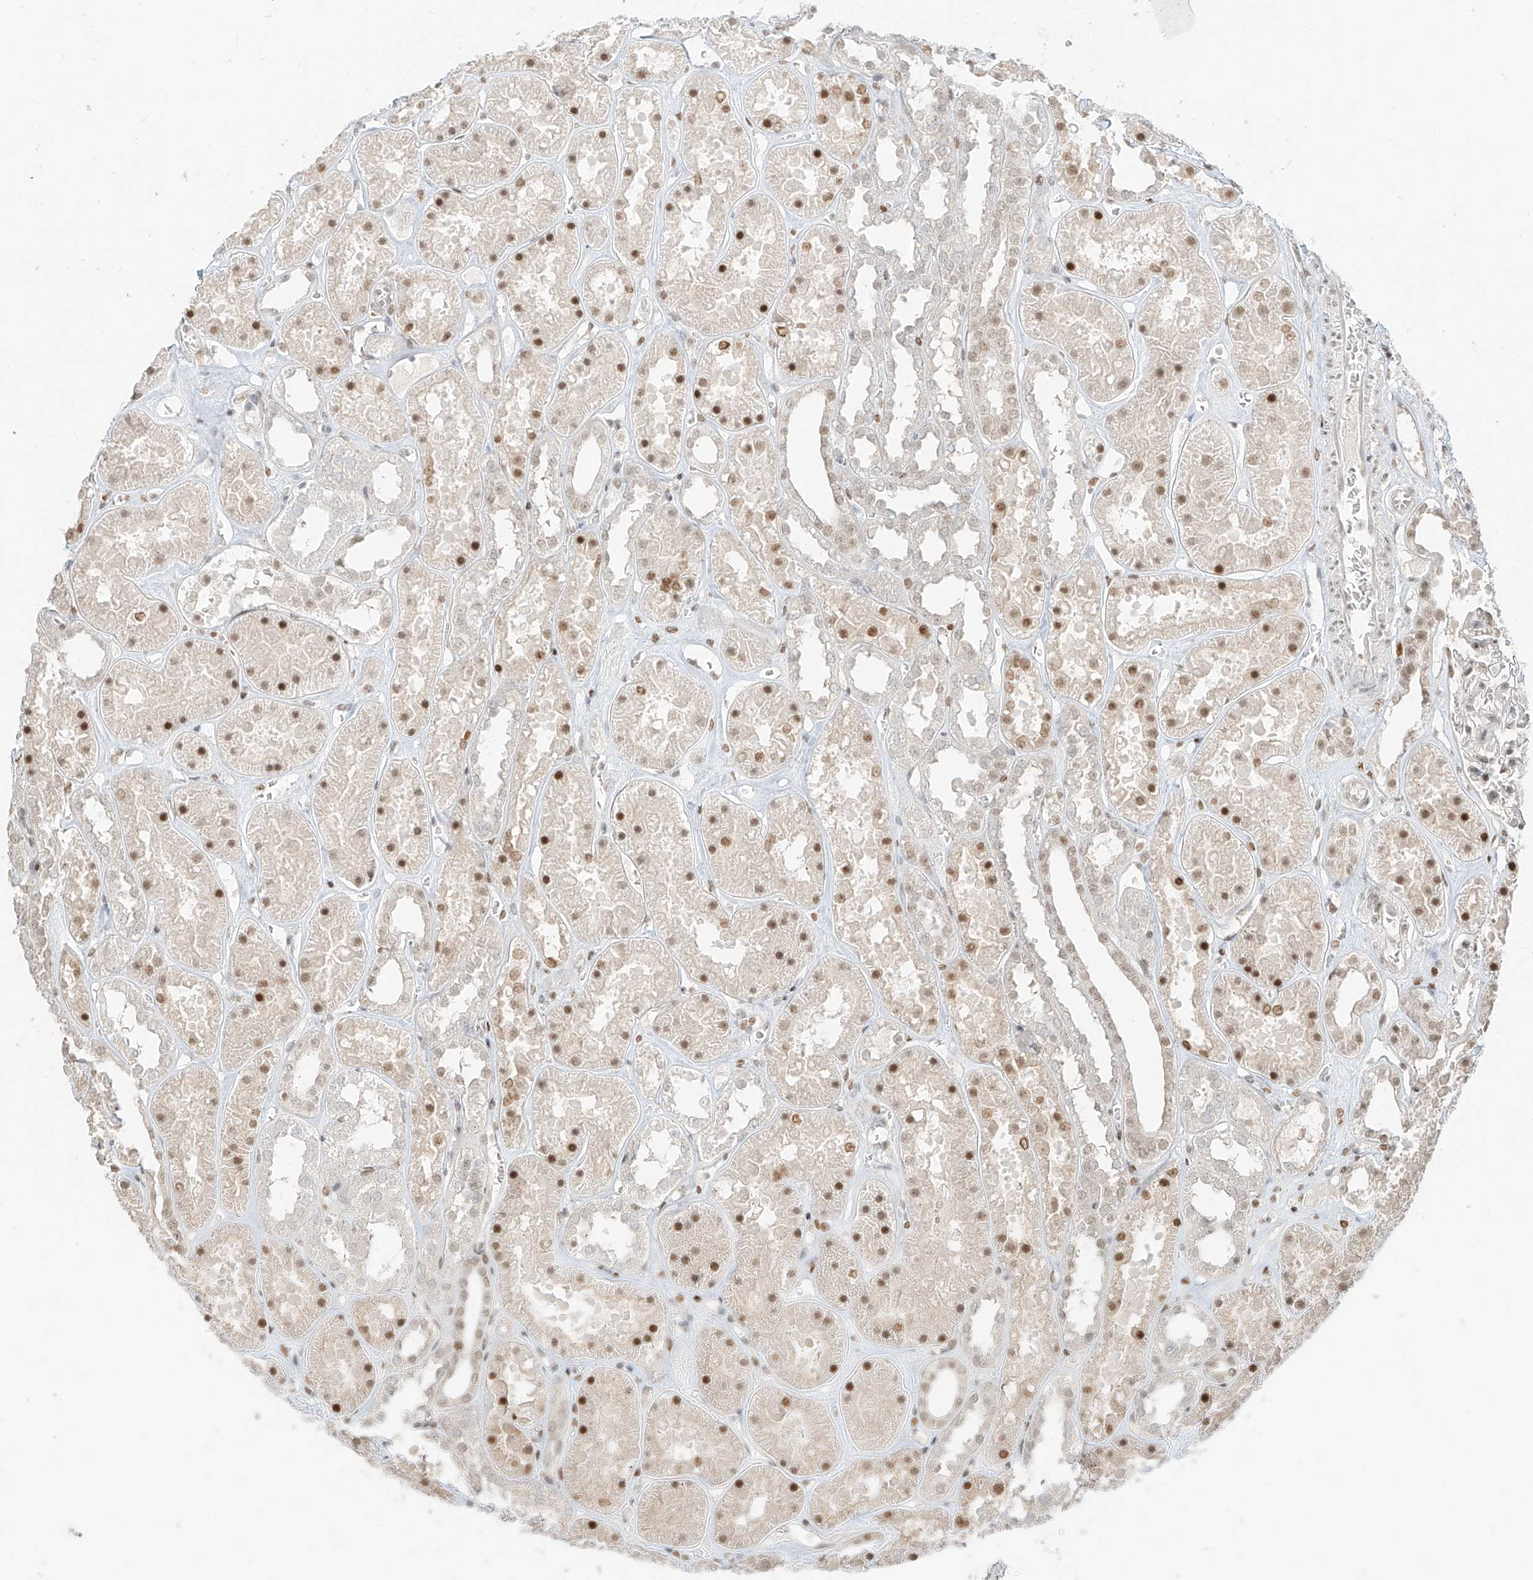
{"staining": {"intensity": "moderate", "quantity": "<25%", "location": "nuclear"}, "tissue": "kidney", "cell_type": "Cells in glomeruli", "image_type": "normal", "snomed": [{"axis": "morphology", "description": "Normal tissue, NOS"}, {"axis": "topography", "description": "Kidney"}], "caption": "A brown stain highlights moderate nuclear staining of a protein in cells in glomeruli of unremarkable human kidney.", "gene": "ZNF774", "patient": {"sex": "female", "age": 41}}